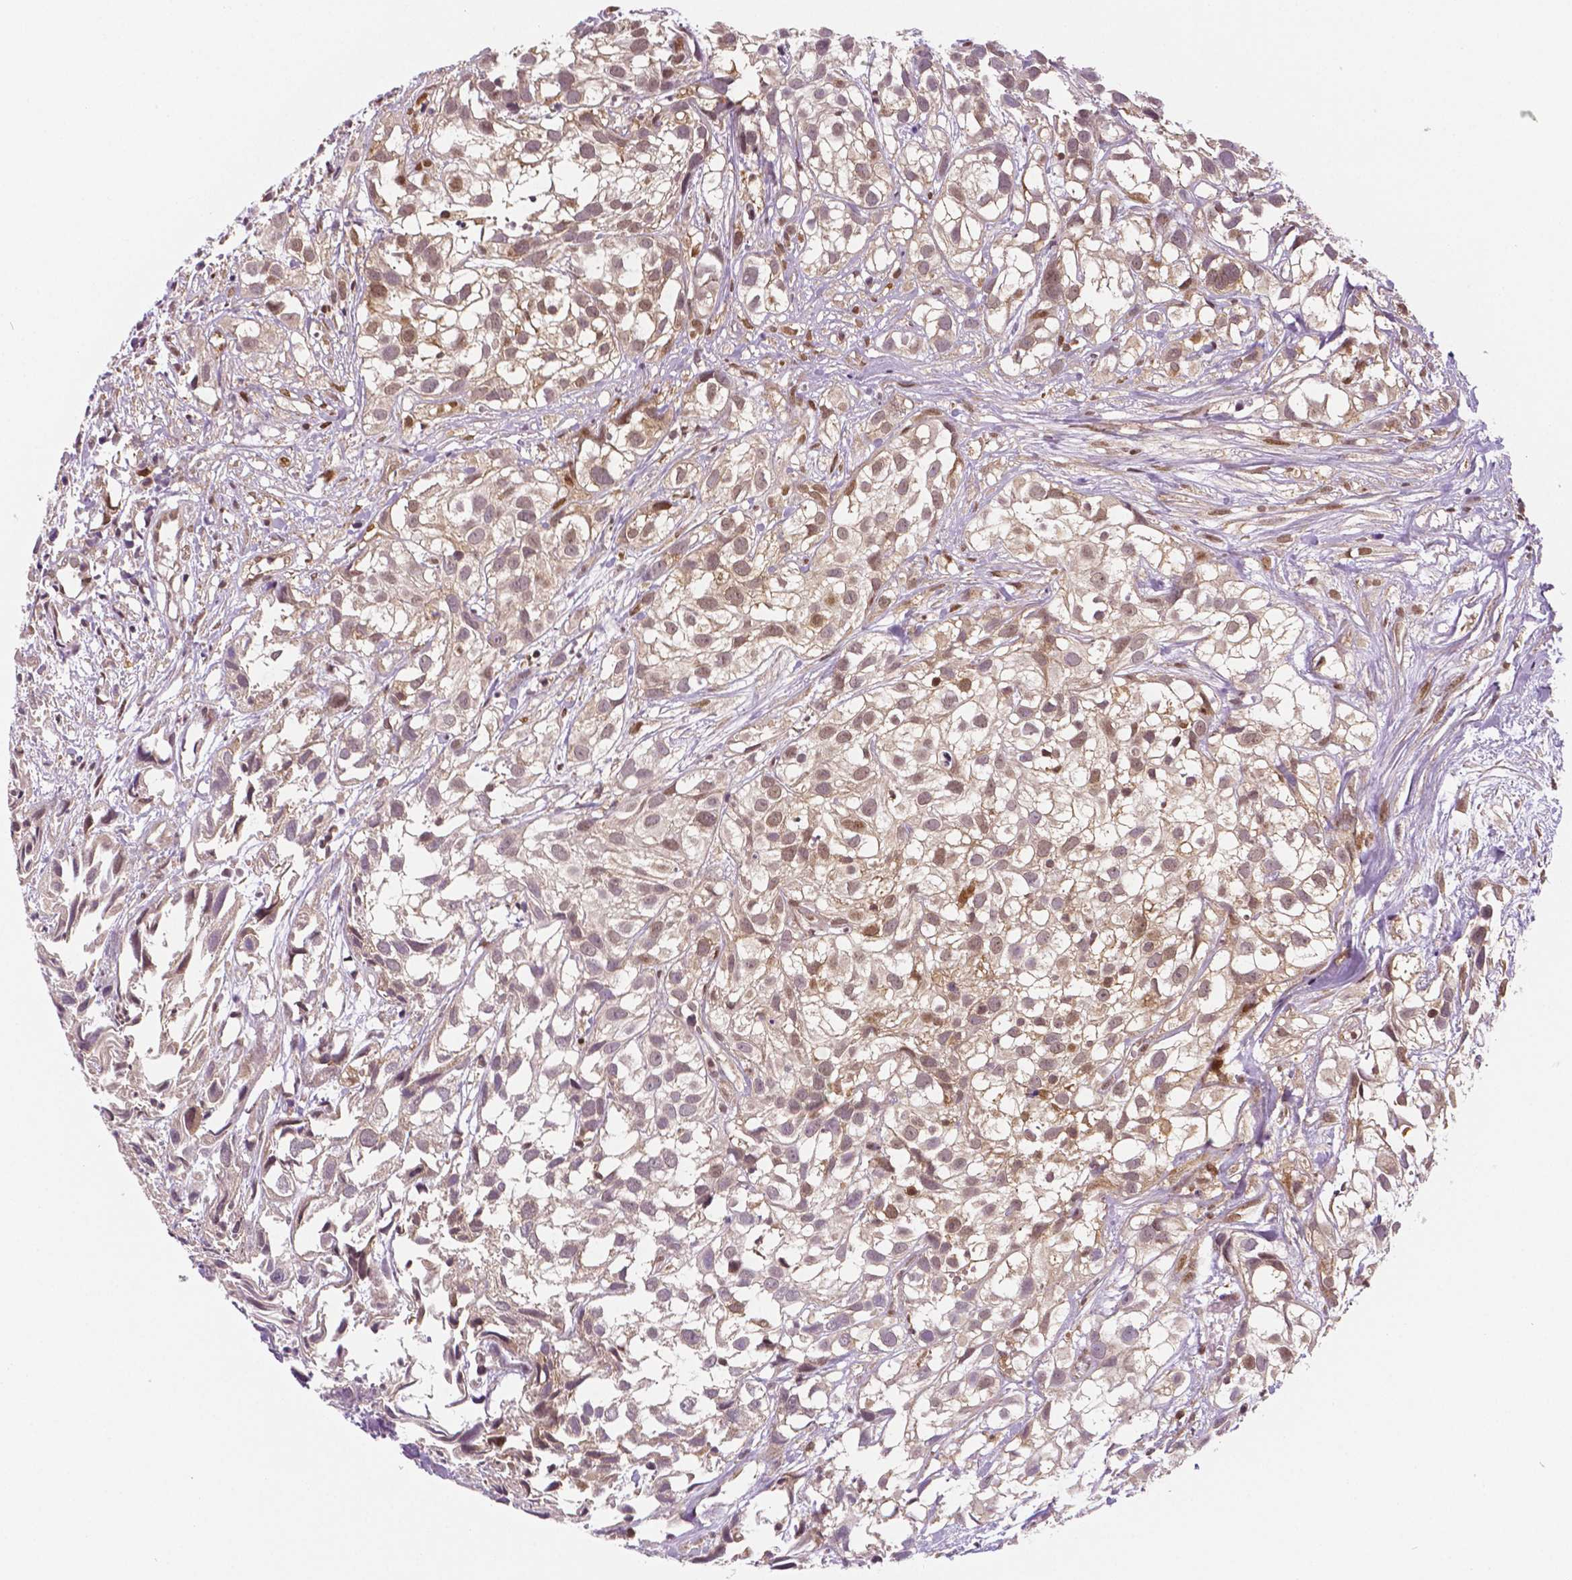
{"staining": {"intensity": "moderate", "quantity": ">75%", "location": "cytoplasmic/membranous,nuclear"}, "tissue": "urothelial cancer", "cell_type": "Tumor cells", "image_type": "cancer", "snomed": [{"axis": "morphology", "description": "Urothelial carcinoma, High grade"}, {"axis": "topography", "description": "Urinary bladder"}], "caption": "An immunohistochemistry histopathology image of neoplastic tissue is shown. Protein staining in brown highlights moderate cytoplasmic/membranous and nuclear positivity in urothelial carcinoma (high-grade) within tumor cells. (brown staining indicates protein expression, while blue staining denotes nuclei).", "gene": "STAT3", "patient": {"sex": "male", "age": 56}}